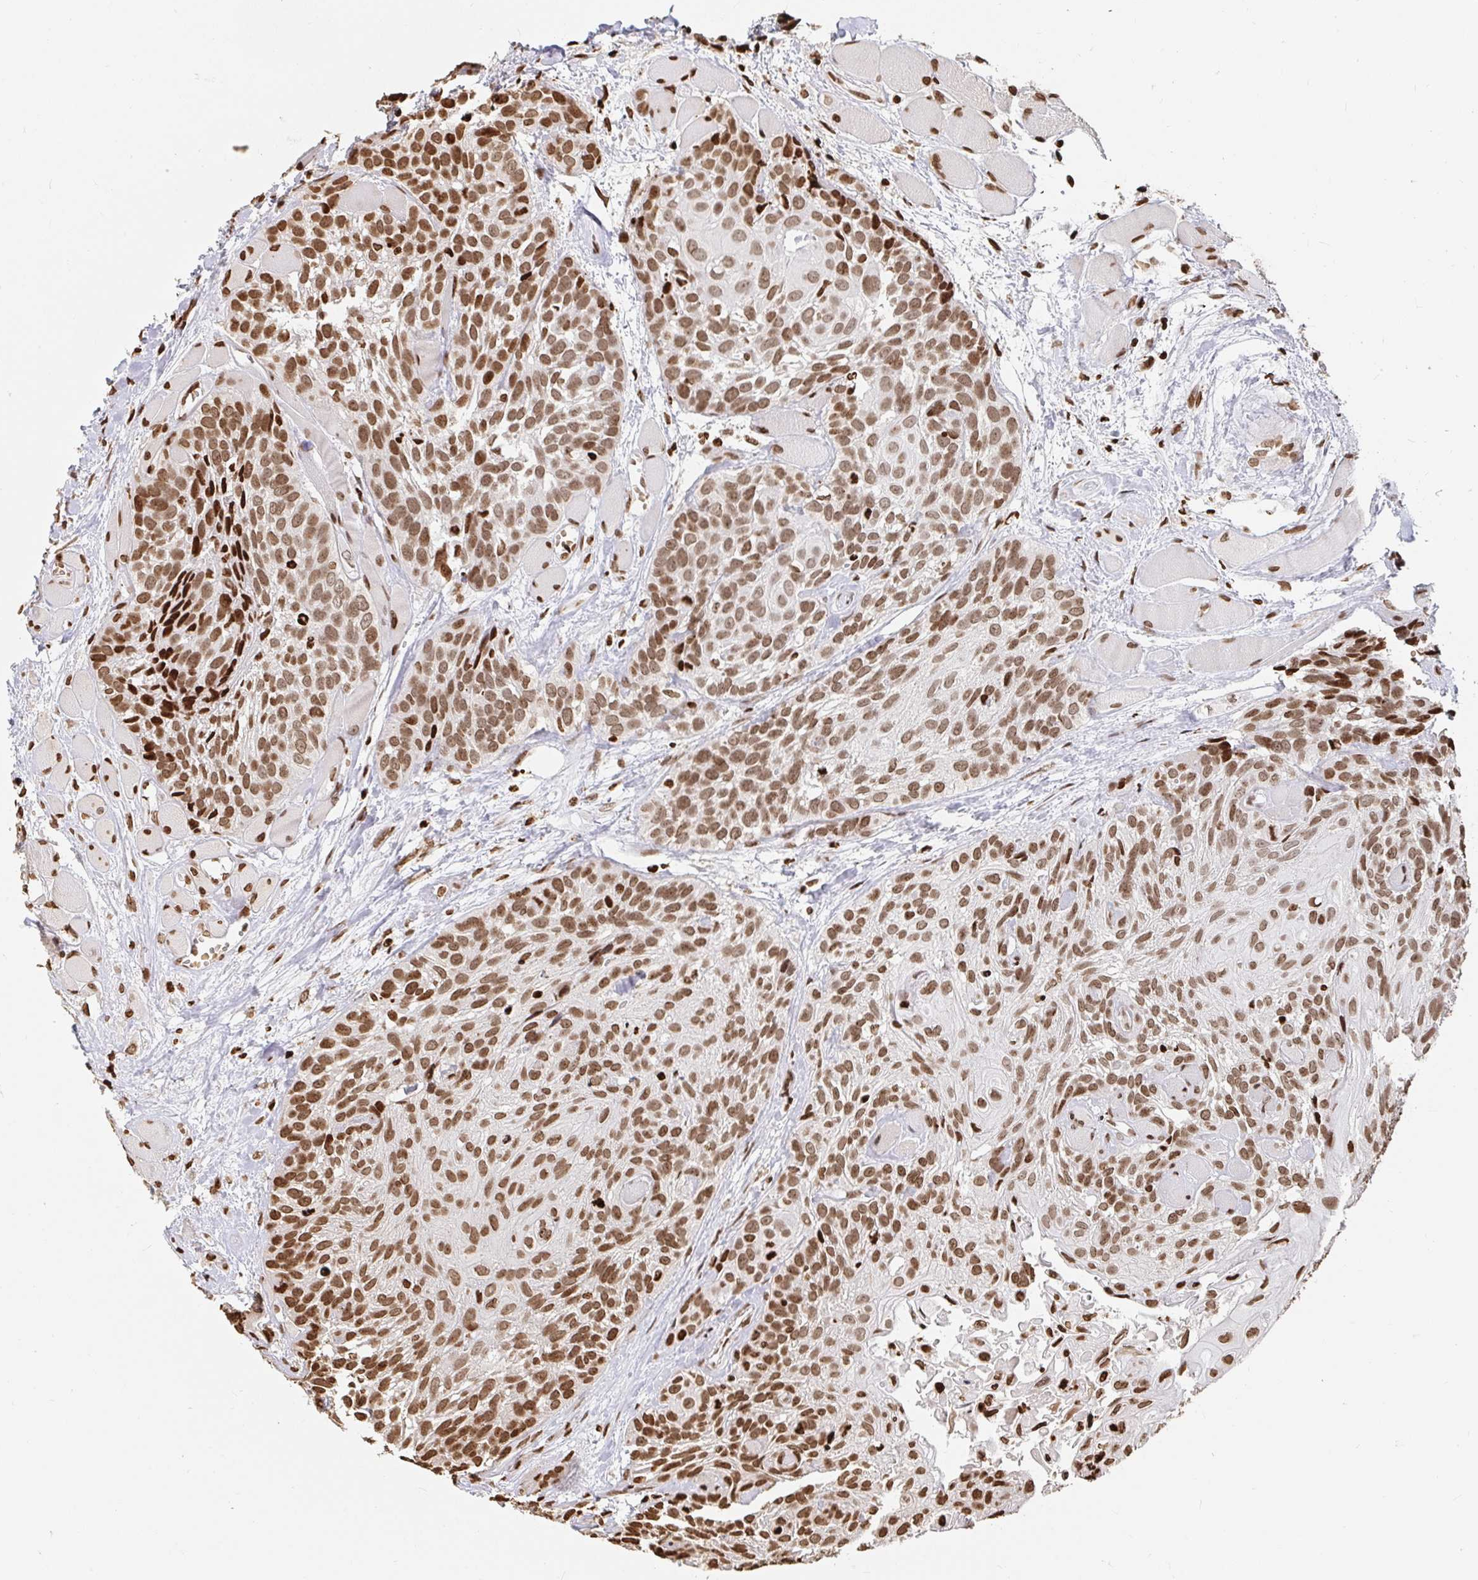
{"staining": {"intensity": "moderate", "quantity": ">75%", "location": "nuclear"}, "tissue": "head and neck cancer", "cell_type": "Tumor cells", "image_type": "cancer", "snomed": [{"axis": "morphology", "description": "Squamous cell carcinoma, NOS"}, {"axis": "topography", "description": "Head-Neck"}], "caption": "Immunohistochemical staining of head and neck cancer (squamous cell carcinoma) displays medium levels of moderate nuclear protein expression in about >75% of tumor cells.", "gene": "H2BC5", "patient": {"sex": "female", "age": 50}}